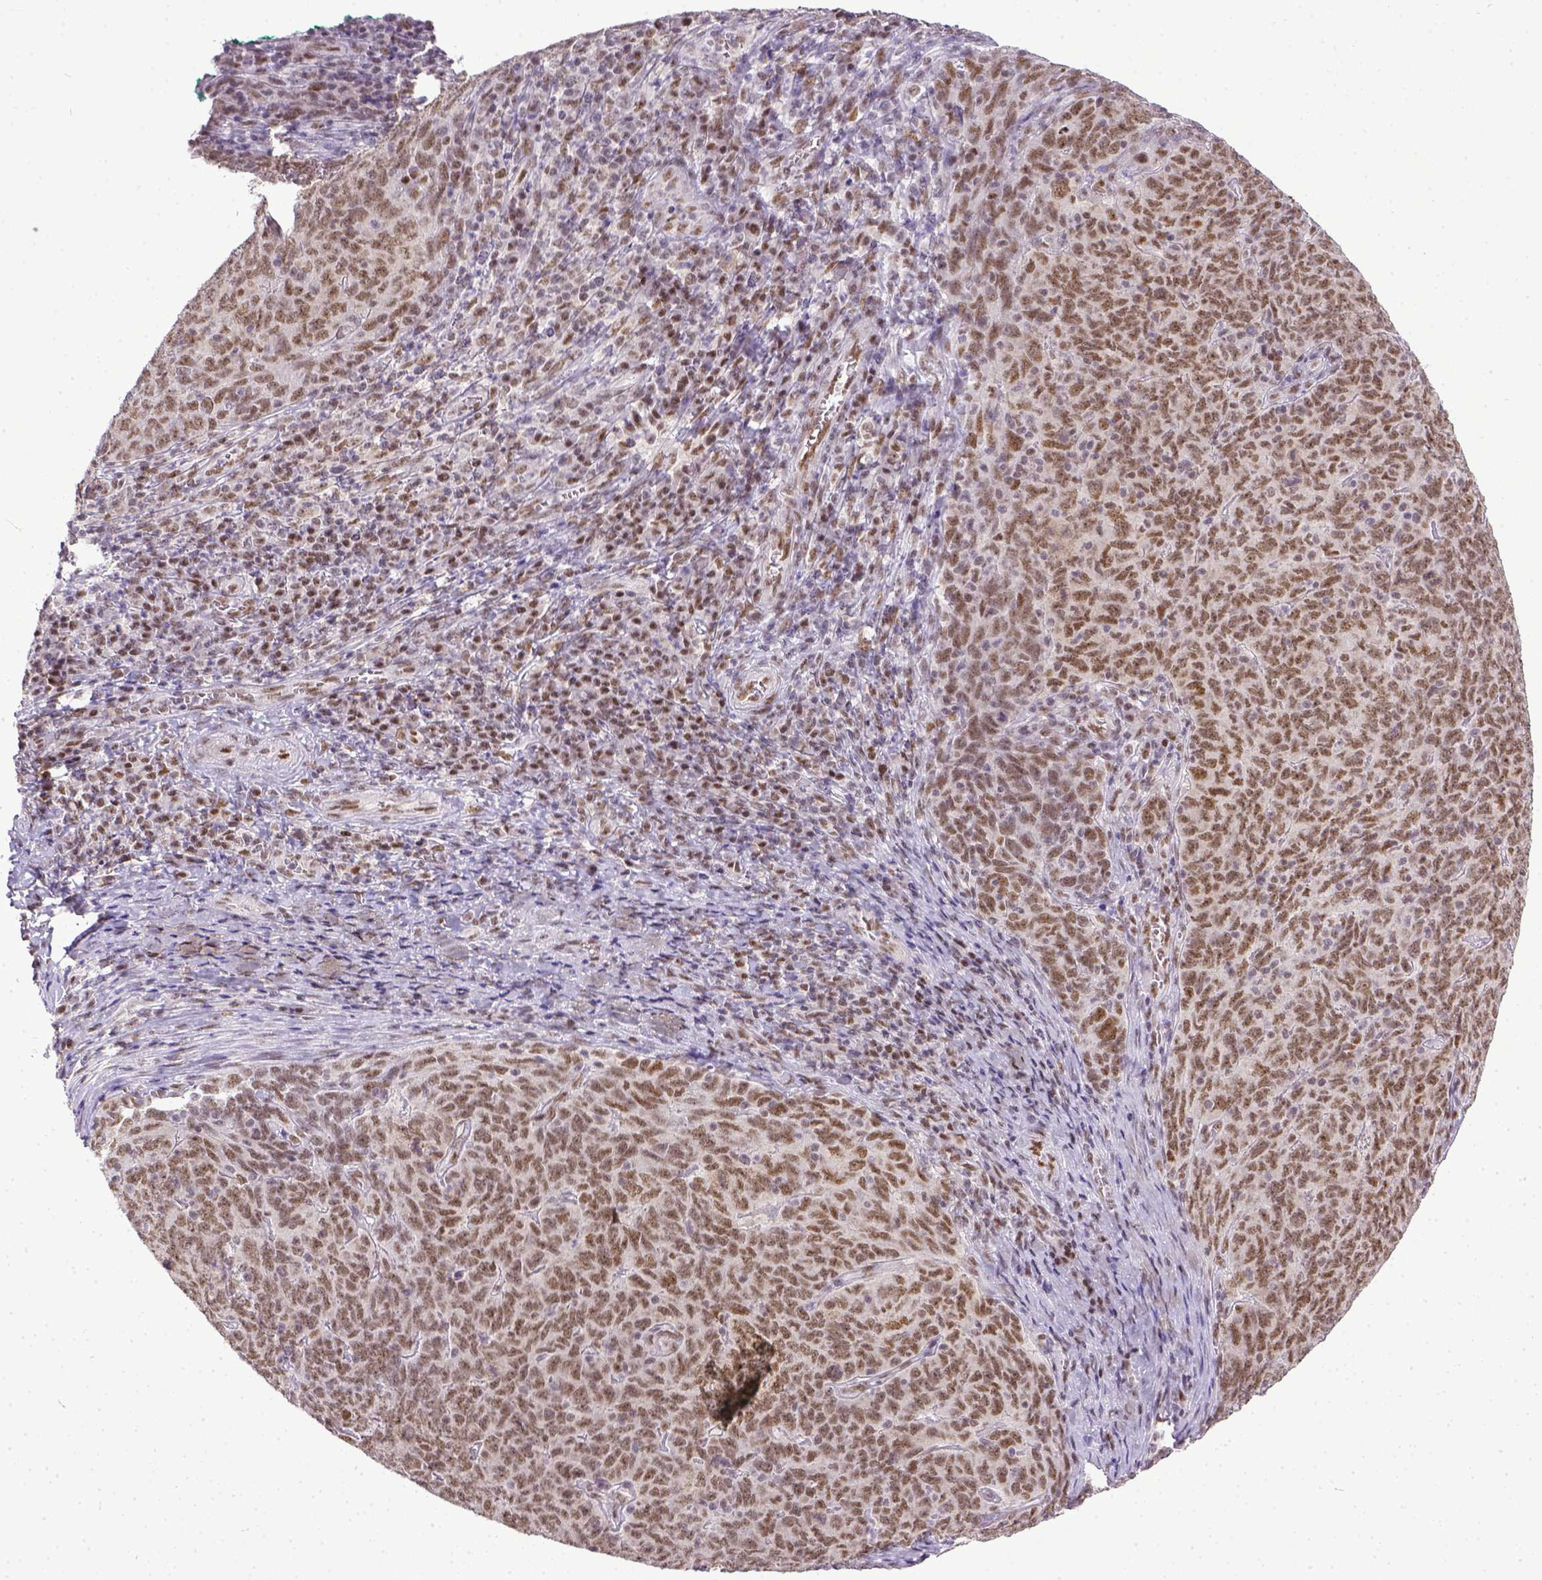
{"staining": {"intensity": "moderate", "quantity": ">75%", "location": "nuclear"}, "tissue": "skin cancer", "cell_type": "Tumor cells", "image_type": "cancer", "snomed": [{"axis": "morphology", "description": "Squamous cell carcinoma, NOS"}, {"axis": "topography", "description": "Skin"}, {"axis": "topography", "description": "Anal"}], "caption": "IHC of squamous cell carcinoma (skin) exhibits medium levels of moderate nuclear expression in approximately >75% of tumor cells. (Stains: DAB (3,3'-diaminobenzidine) in brown, nuclei in blue, Microscopy: brightfield microscopy at high magnification).", "gene": "ERCC1", "patient": {"sex": "female", "age": 51}}